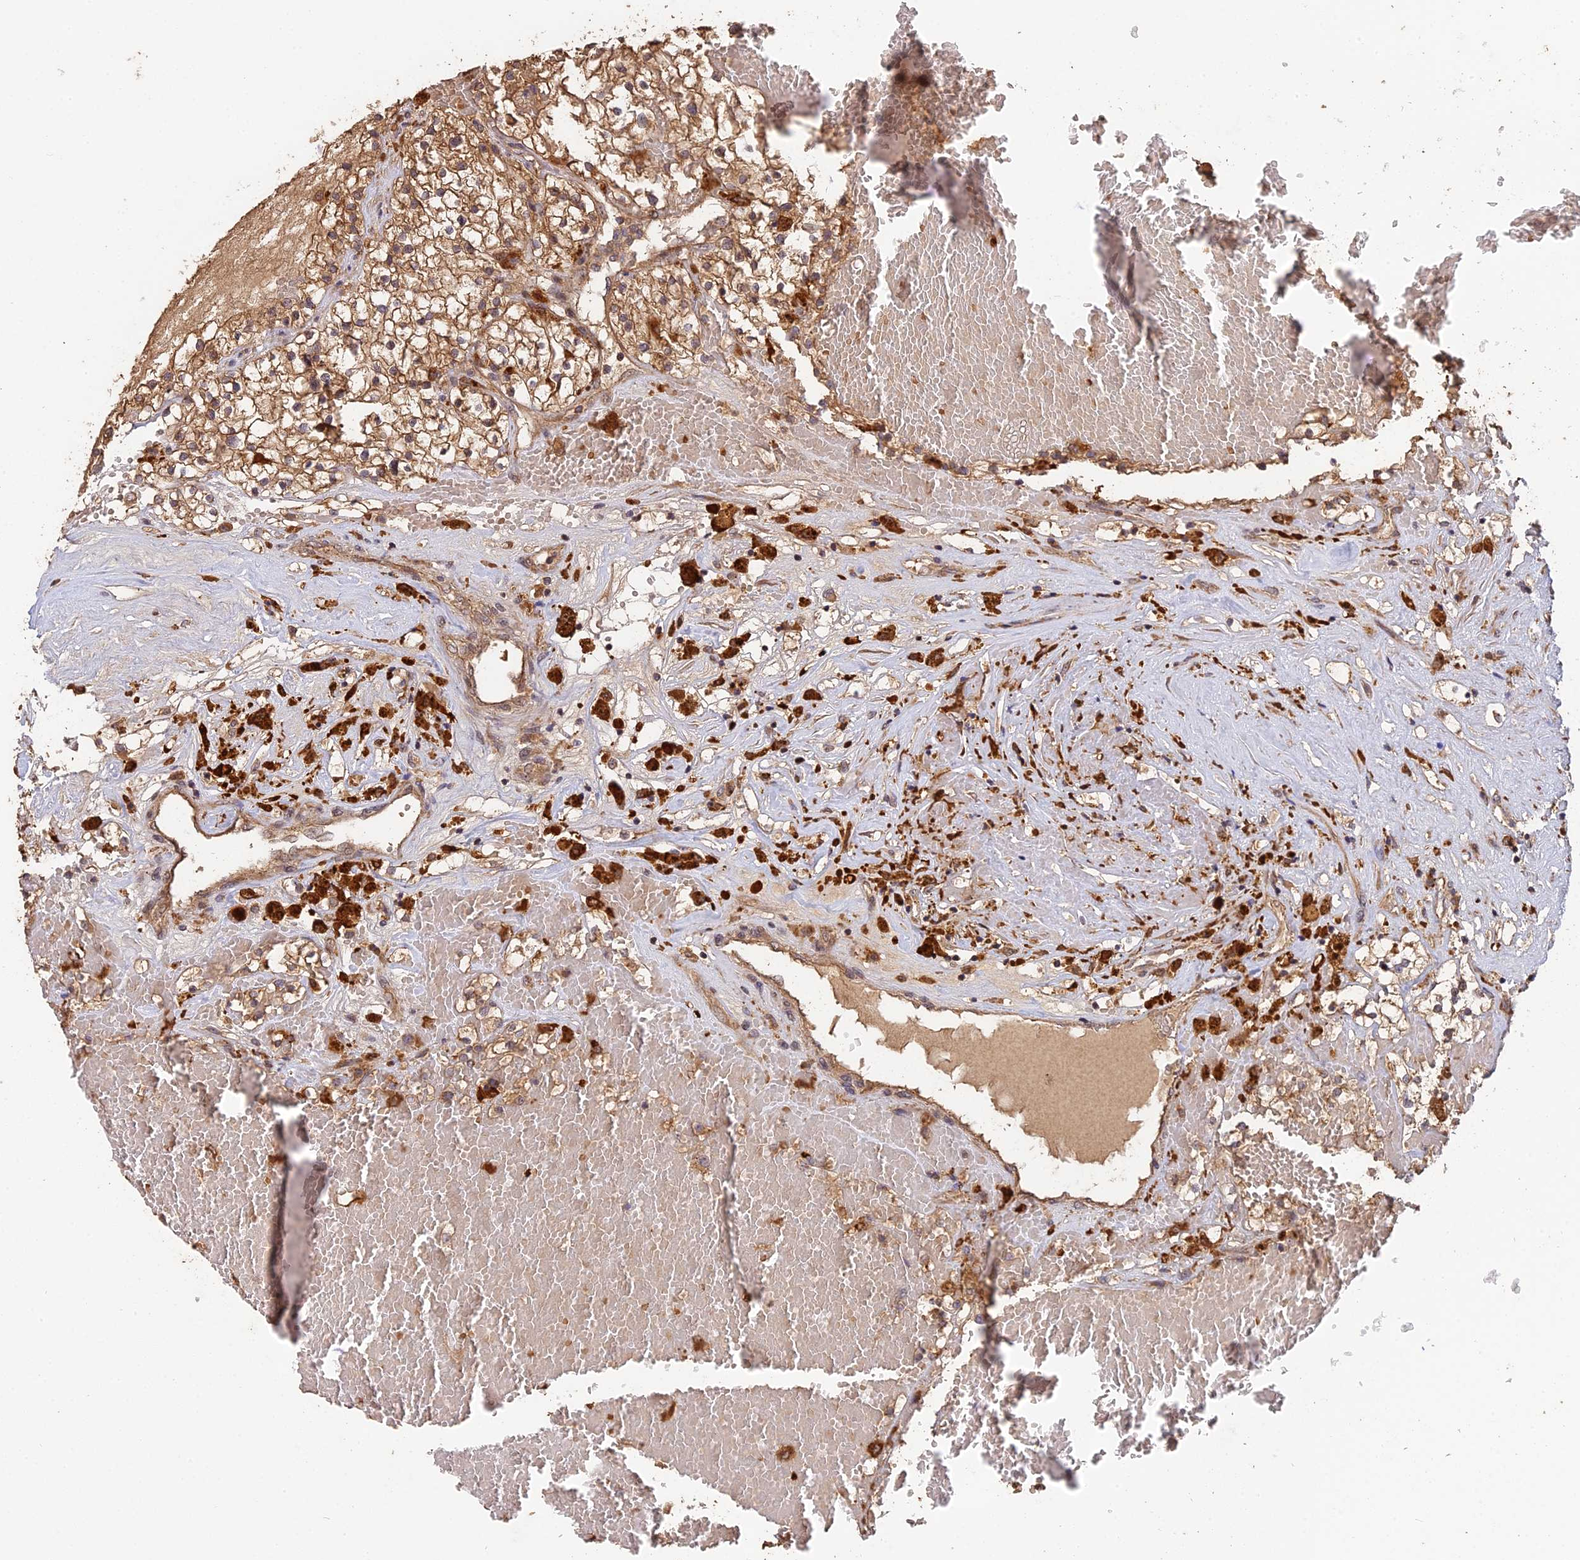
{"staining": {"intensity": "moderate", "quantity": ">75%", "location": "cytoplasmic/membranous"}, "tissue": "renal cancer", "cell_type": "Tumor cells", "image_type": "cancer", "snomed": [{"axis": "morphology", "description": "Normal tissue, NOS"}, {"axis": "morphology", "description": "Adenocarcinoma, NOS"}, {"axis": "topography", "description": "Kidney"}], "caption": "DAB immunohistochemical staining of renal cancer (adenocarcinoma) exhibits moderate cytoplasmic/membranous protein positivity in approximately >75% of tumor cells.", "gene": "ARHGAP40", "patient": {"sex": "male", "age": 68}}